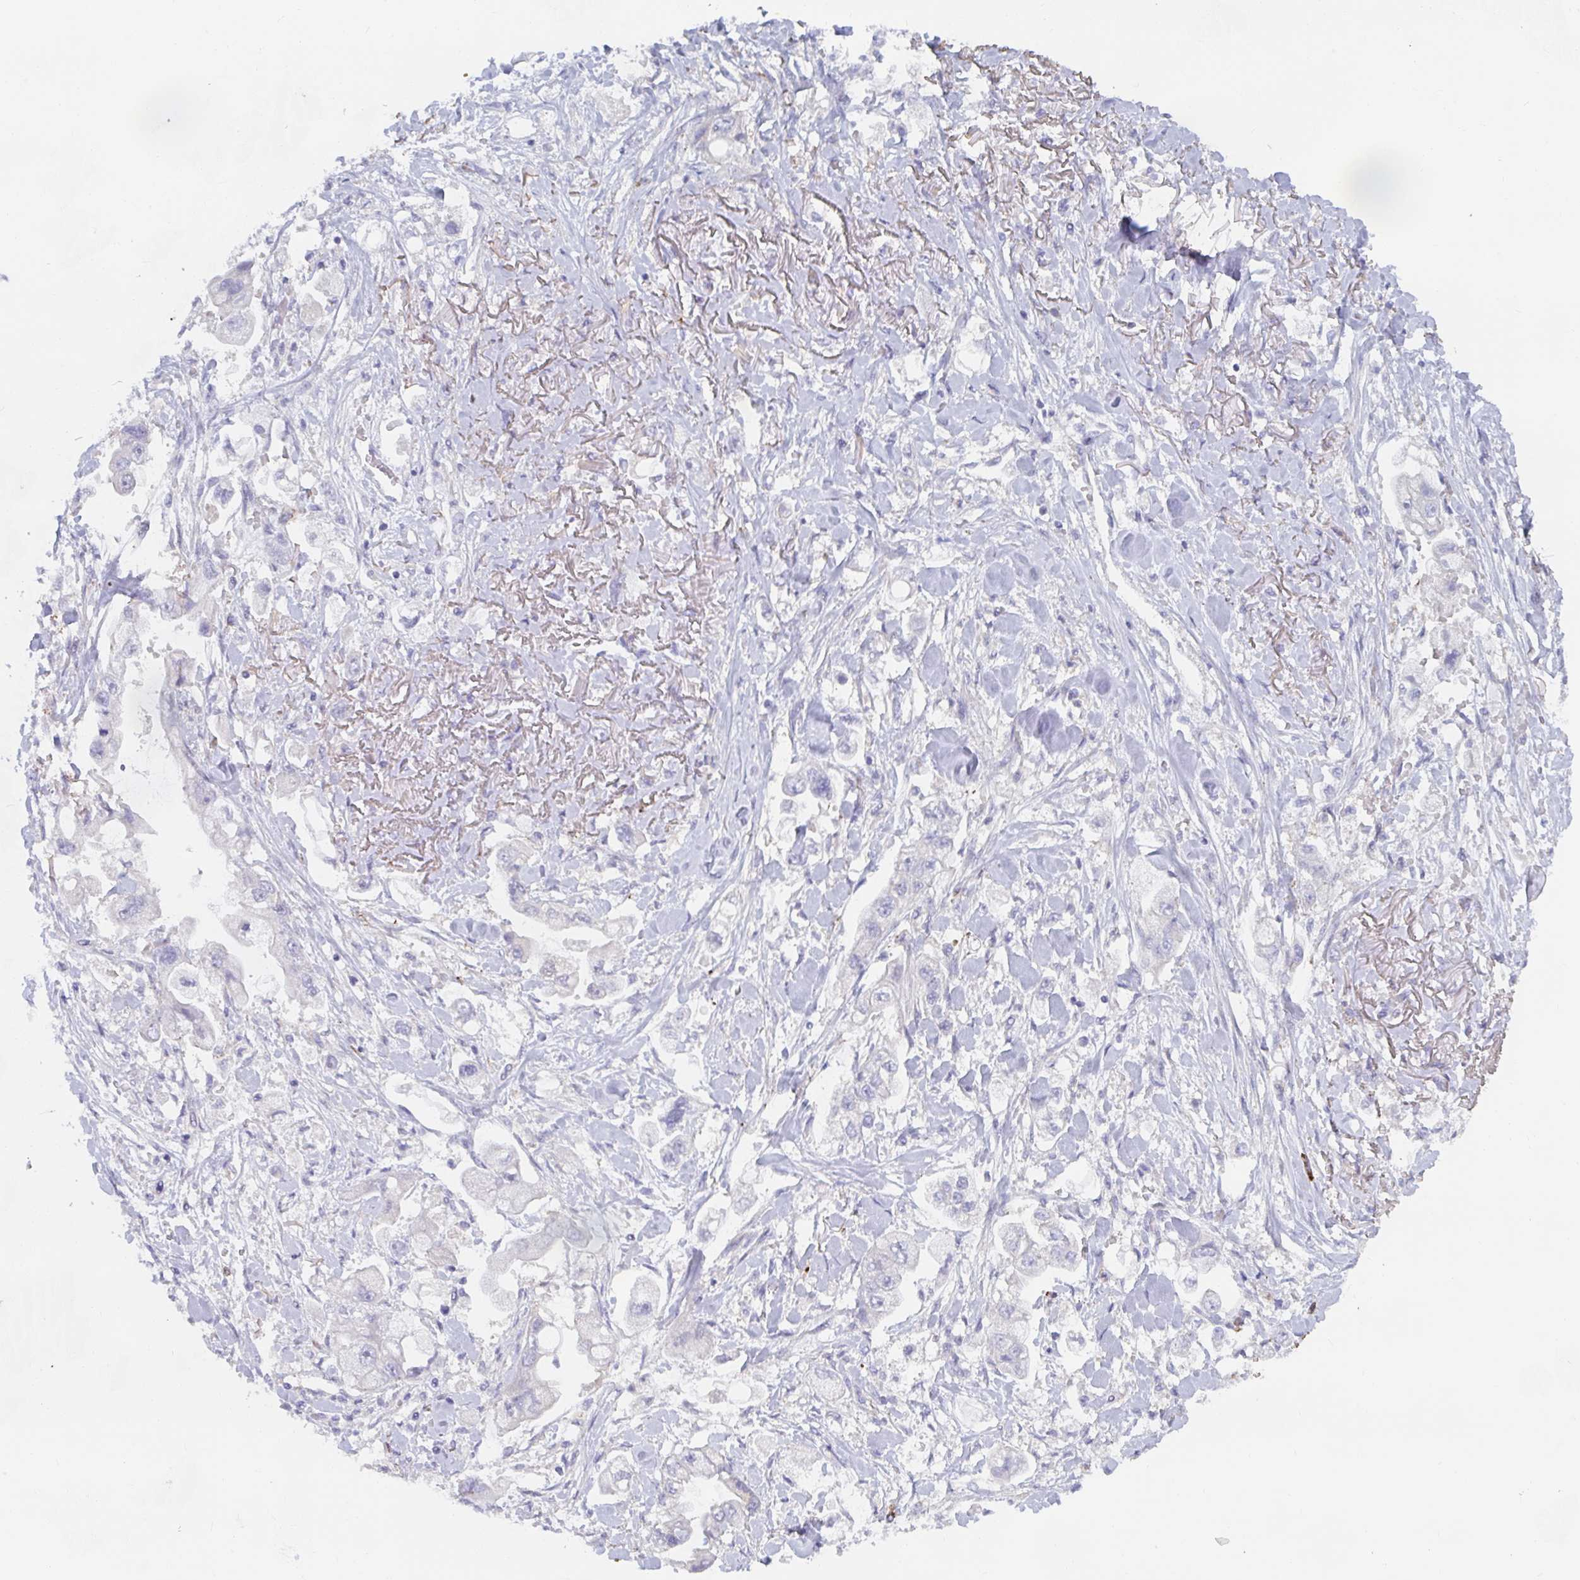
{"staining": {"intensity": "negative", "quantity": "none", "location": "none"}, "tissue": "stomach cancer", "cell_type": "Tumor cells", "image_type": "cancer", "snomed": [{"axis": "morphology", "description": "Adenocarcinoma, NOS"}, {"axis": "topography", "description": "Stomach"}], "caption": "Immunohistochemical staining of human stomach cancer (adenocarcinoma) demonstrates no significant staining in tumor cells.", "gene": "KCNK5", "patient": {"sex": "male", "age": 62}}